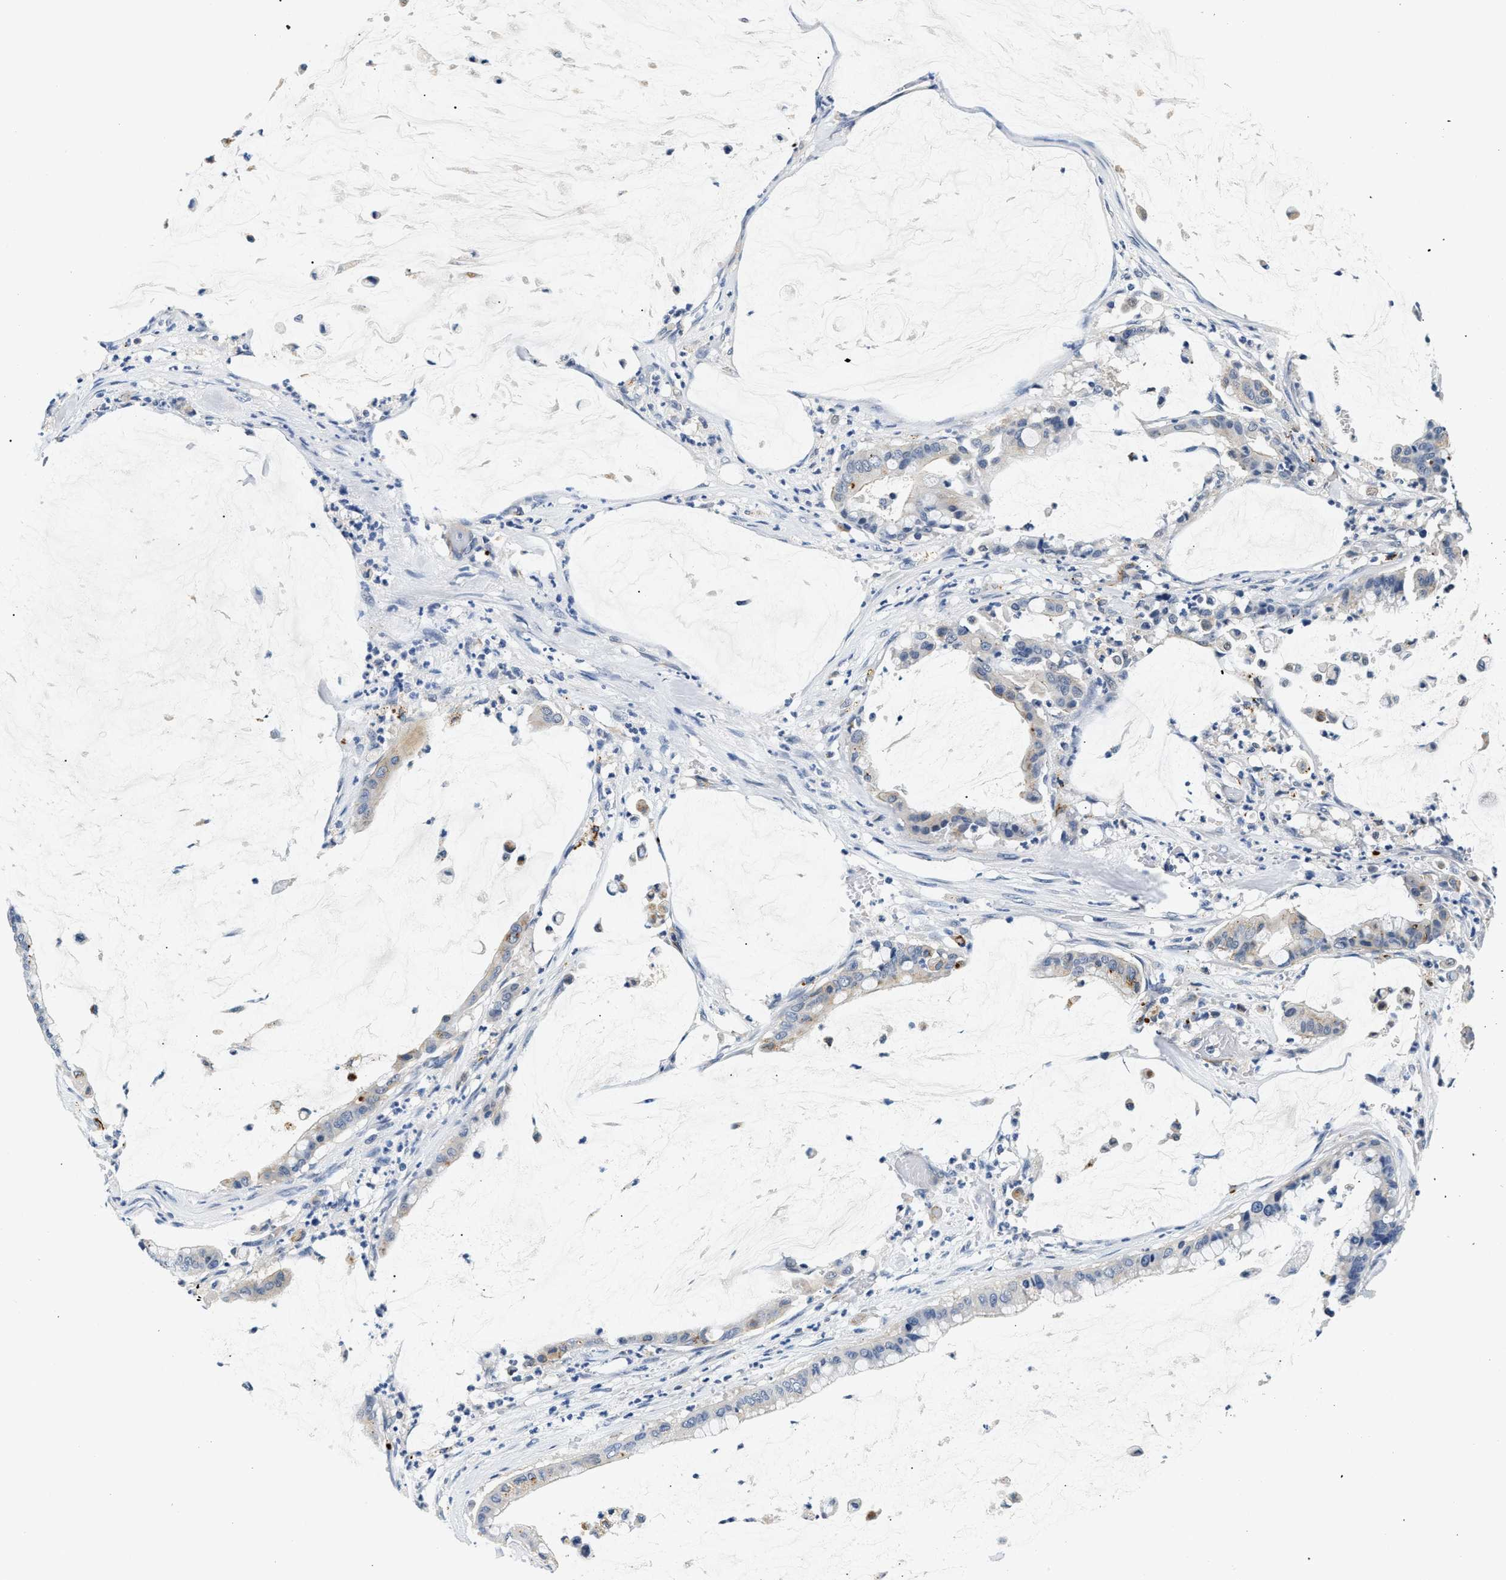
{"staining": {"intensity": "negative", "quantity": "none", "location": "none"}, "tissue": "pancreatic cancer", "cell_type": "Tumor cells", "image_type": "cancer", "snomed": [{"axis": "morphology", "description": "Adenocarcinoma, NOS"}, {"axis": "topography", "description": "Pancreas"}], "caption": "Immunohistochemical staining of human adenocarcinoma (pancreatic) displays no significant positivity in tumor cells.", "gene": "MED22", "patient": {"sex": "male", "age": 41}}